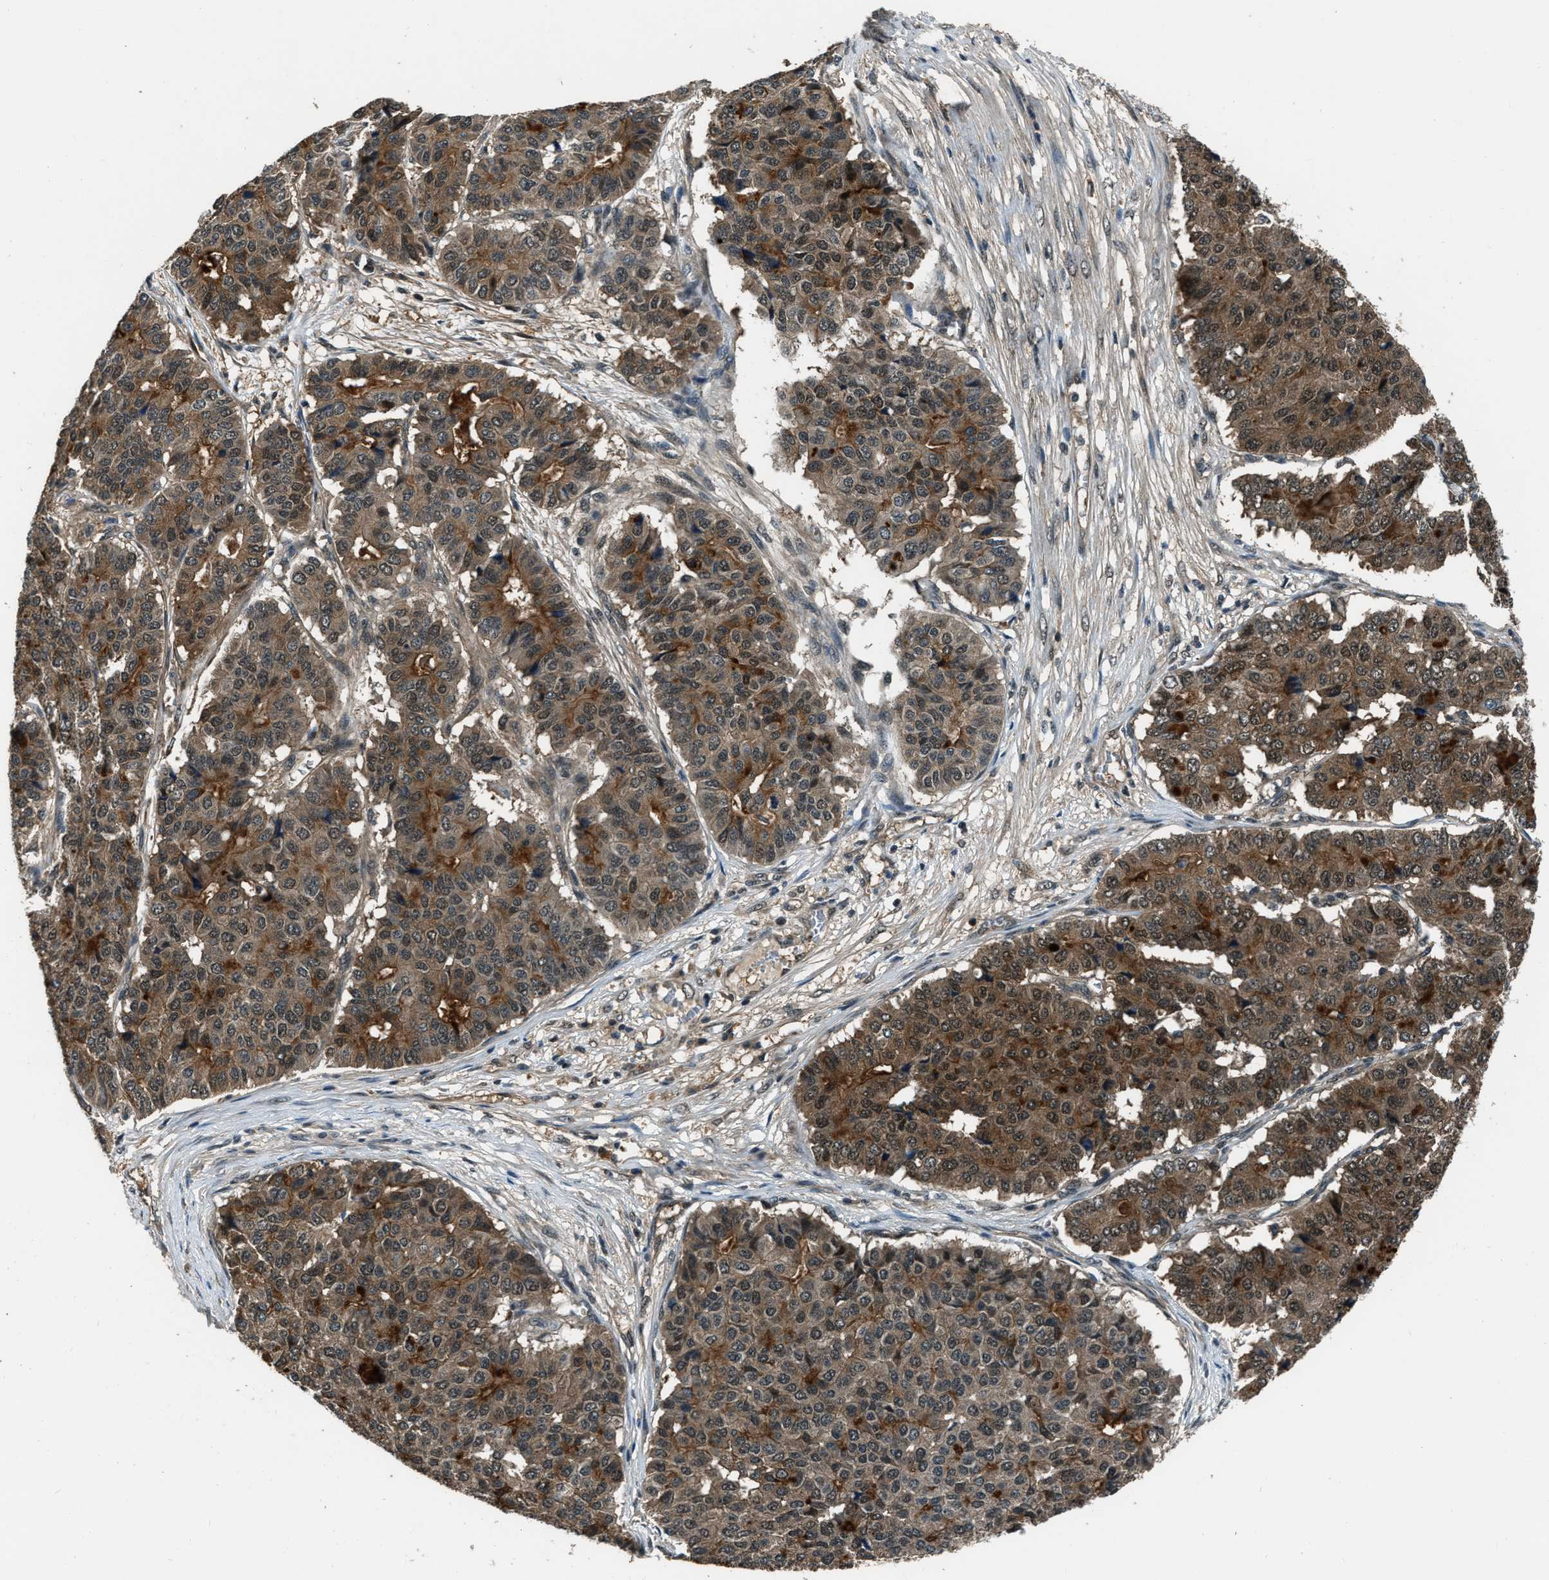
{"staining": {"intensity": "strong", "quantity": ">75%", "location": "cytoplasmic/membranous"}, "tissue": "pancreatic cancer", "cell_type": "Tumor cells", "image_type": "cancer", "snomed": [{"axis": "morphology", "description": "Adenocarcinoma, NOS"}, {"axis": "topography", "description": "Pancreas"}], "caption": "A micrograph showing strong cytoplasmic/membranous expression in approximately >75% of tumor cells in pancreatic cancer, as visualized by brown immunohistochemical staining.", "gene": "NUDCD3", "patient": {"sex": "male", "age": 50}}